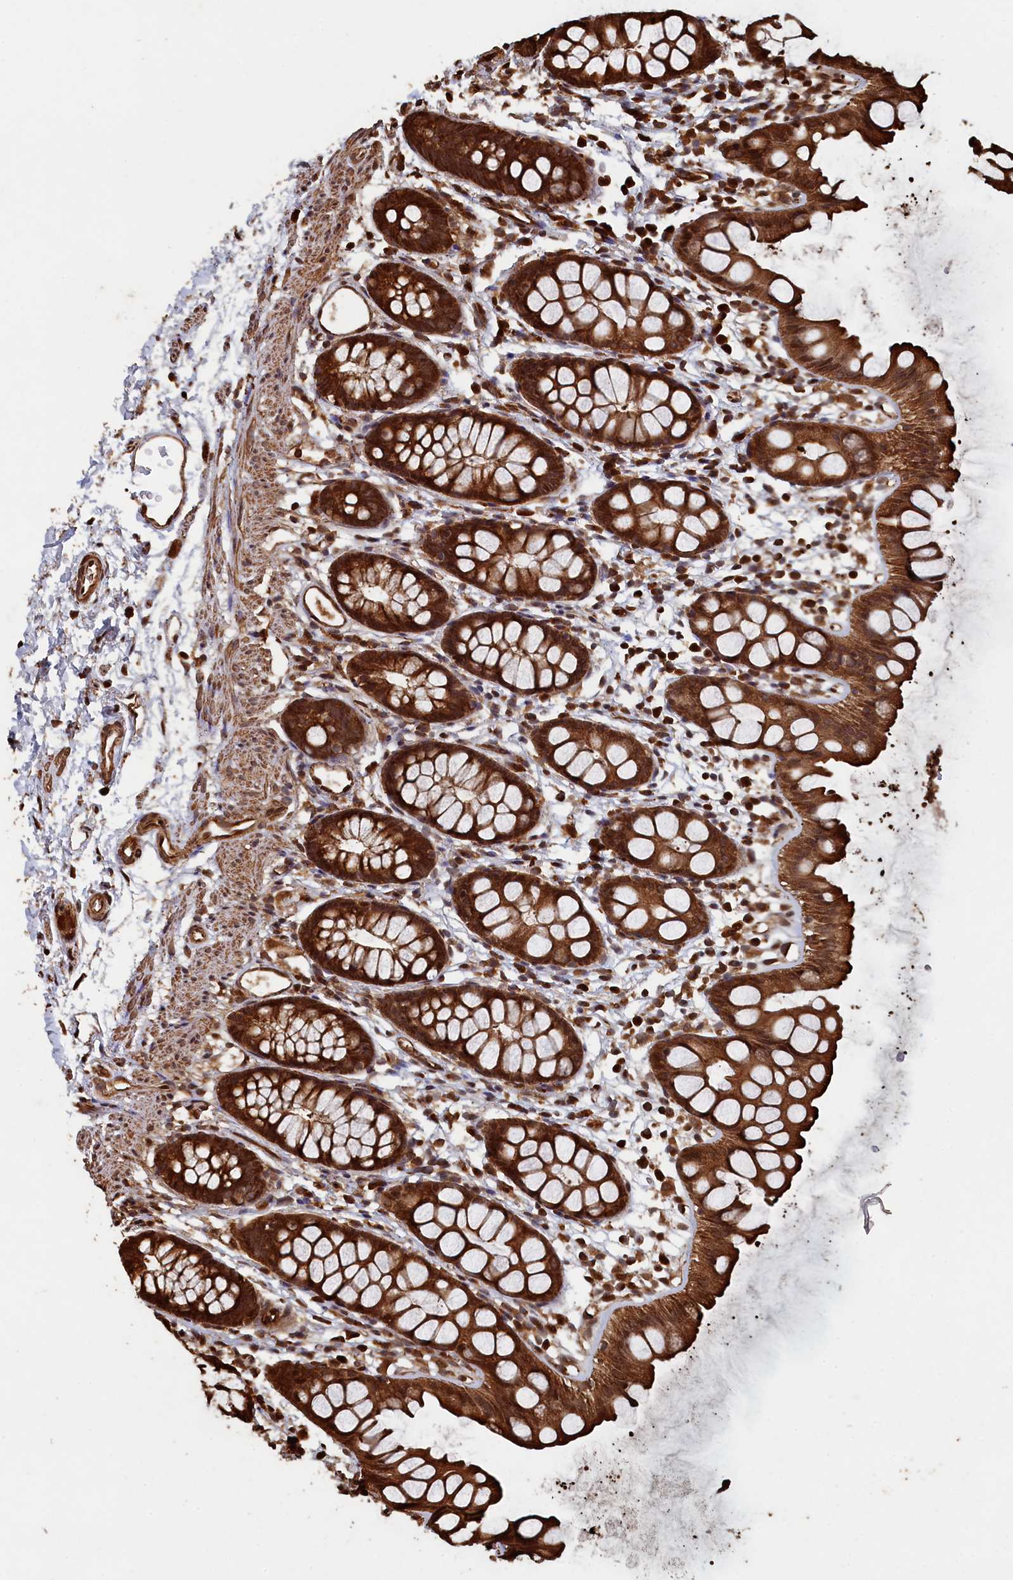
{"staining": {"intensity": "strong", "quantity": ">75%", "location": "cytoplasmic/membranous"}, "tissue": "rectum", "cell_type": "Glandular cells", "image_type": "normal", "snomed": [{"axis": "morphology", "description": "Normal tissue, NOS"}, {"axis": "topography", "description": "Rectum"}], "caption": "Immunohistochemical staining of normal human rectum shows >75% levels of strong cytoplasmic/membranous protein expression in approximately >75% of glandular cells.", "gene": "PIGN", "patient": {"sex": "female", "age": 65}}